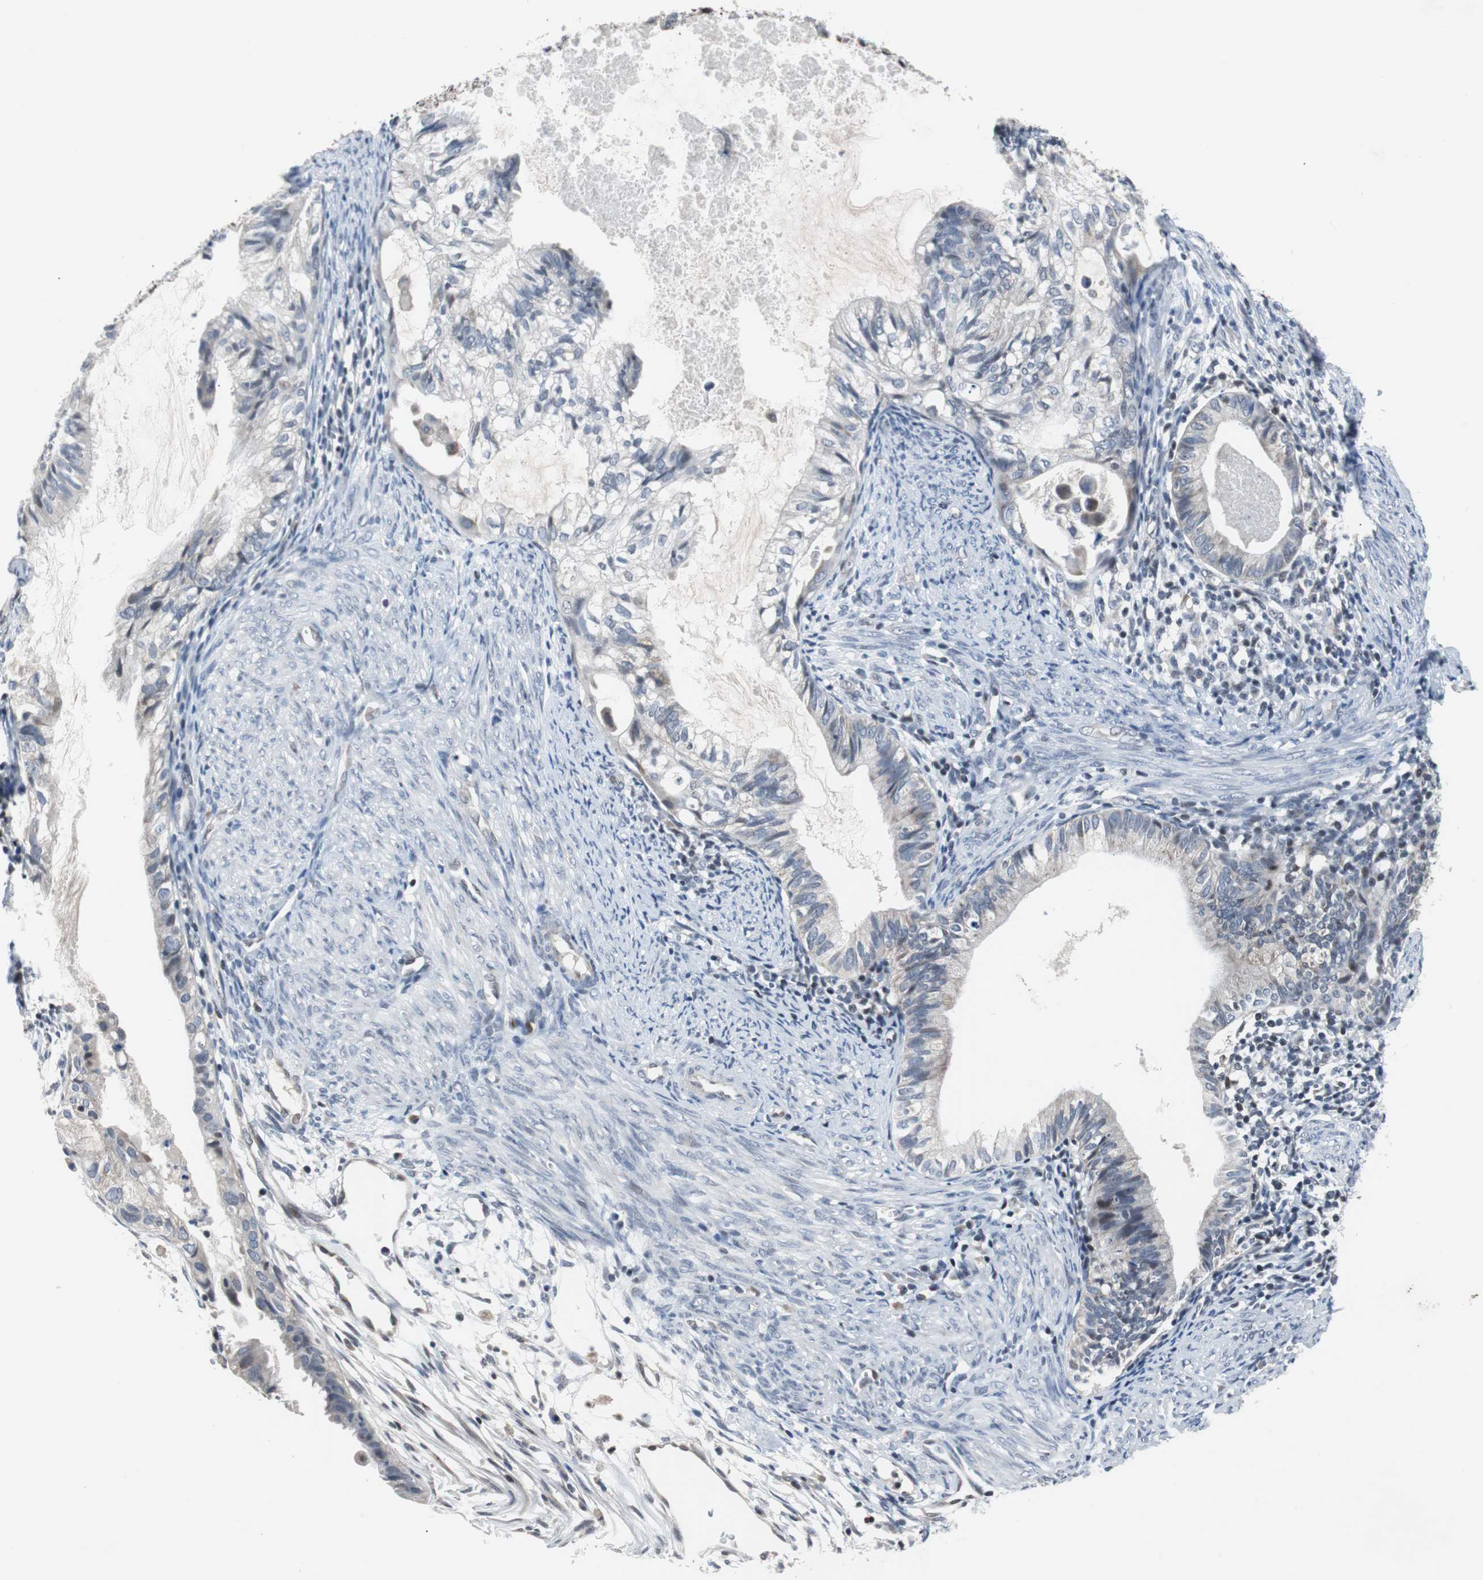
{"staining": {"intensity": "weak", "quantity": "<25%", "location": "cytoplasmic/membranous"}, "tissue": "cervical cancer", "cell_type": "Tumor cells", "image_type": "cancer", "snomed": [{"axis": "morphology", "description": "Normal tissue, NOS"}, {"axis": "morphology", "description": "Adenocarcinoma, NOS"}, {"axis": "topography", "description": "Cervix"}, {"axis": "topography", "description": "Endometrium"}], "caption": "There is no significant expression in tumor cells of cervical adenocarcinoma.", "gene": "TP63", "patient": {"sex": "female", "age": 86}}